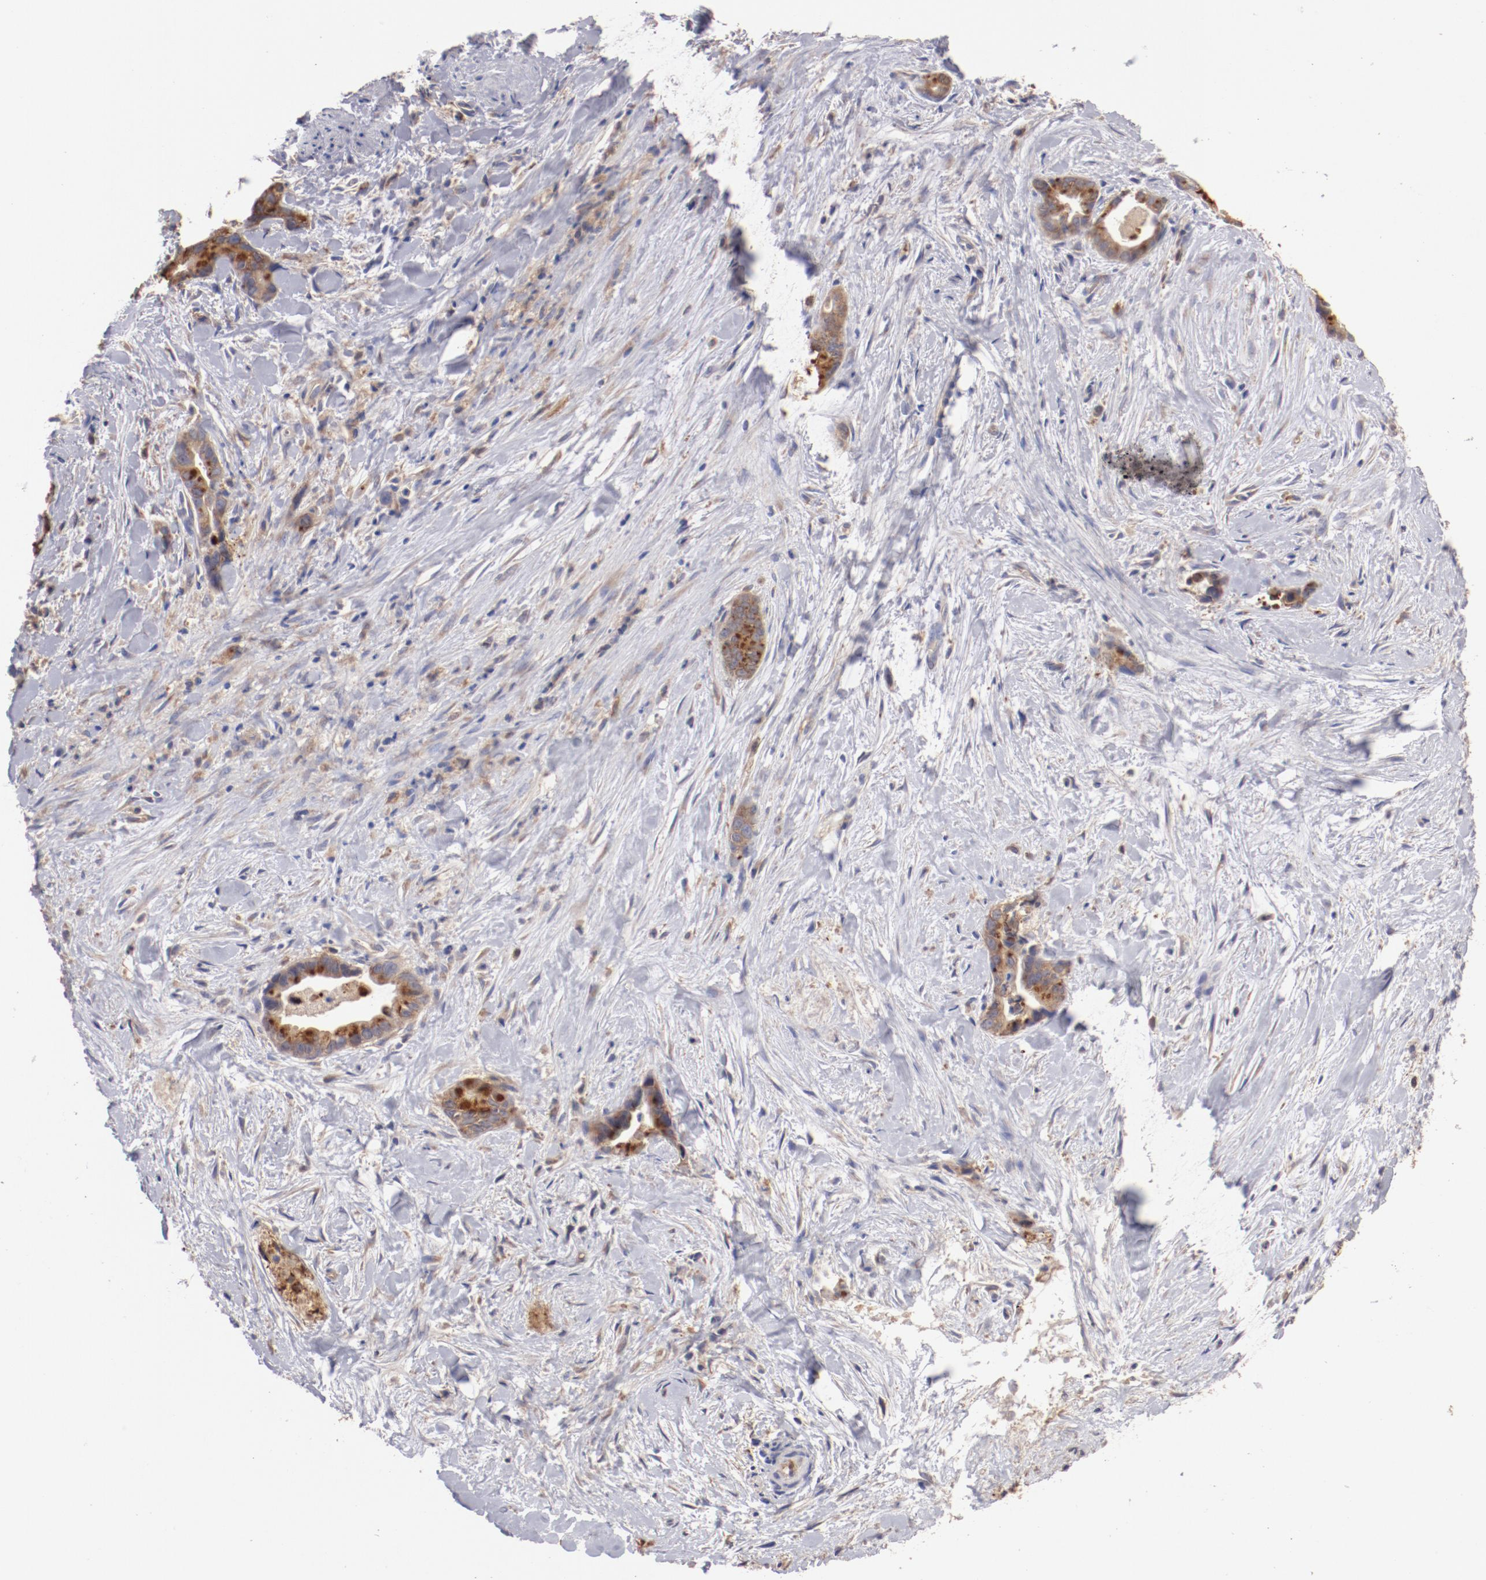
{"staining": {"intensity": "moderate", "quantity": ">75%", "location": "cytoplasmic/membranous"}, "tissue": "liver cancer", "cell_type": "Tumor cells", "image_type": "cancer", "snomed": [{"axis": "morphology", "description": "Cholangiocarcinoma"}, {"axis": "topography", "description": "Liver"}], "caption": "Immunohistochemical staining of human liver cholangiocarcinoma displays medium levels of moderate cytoplasmic/membranous positivity in about >75% of tumor cells. The protein is stained brown, and the nuclei are stained in blue (DAB (3,3'-diaminobenzidine) IHC with brightfield microscopy, high magnification).", "gene": "NFKBIE", "patient": {"sex": "female", "age": 55}}